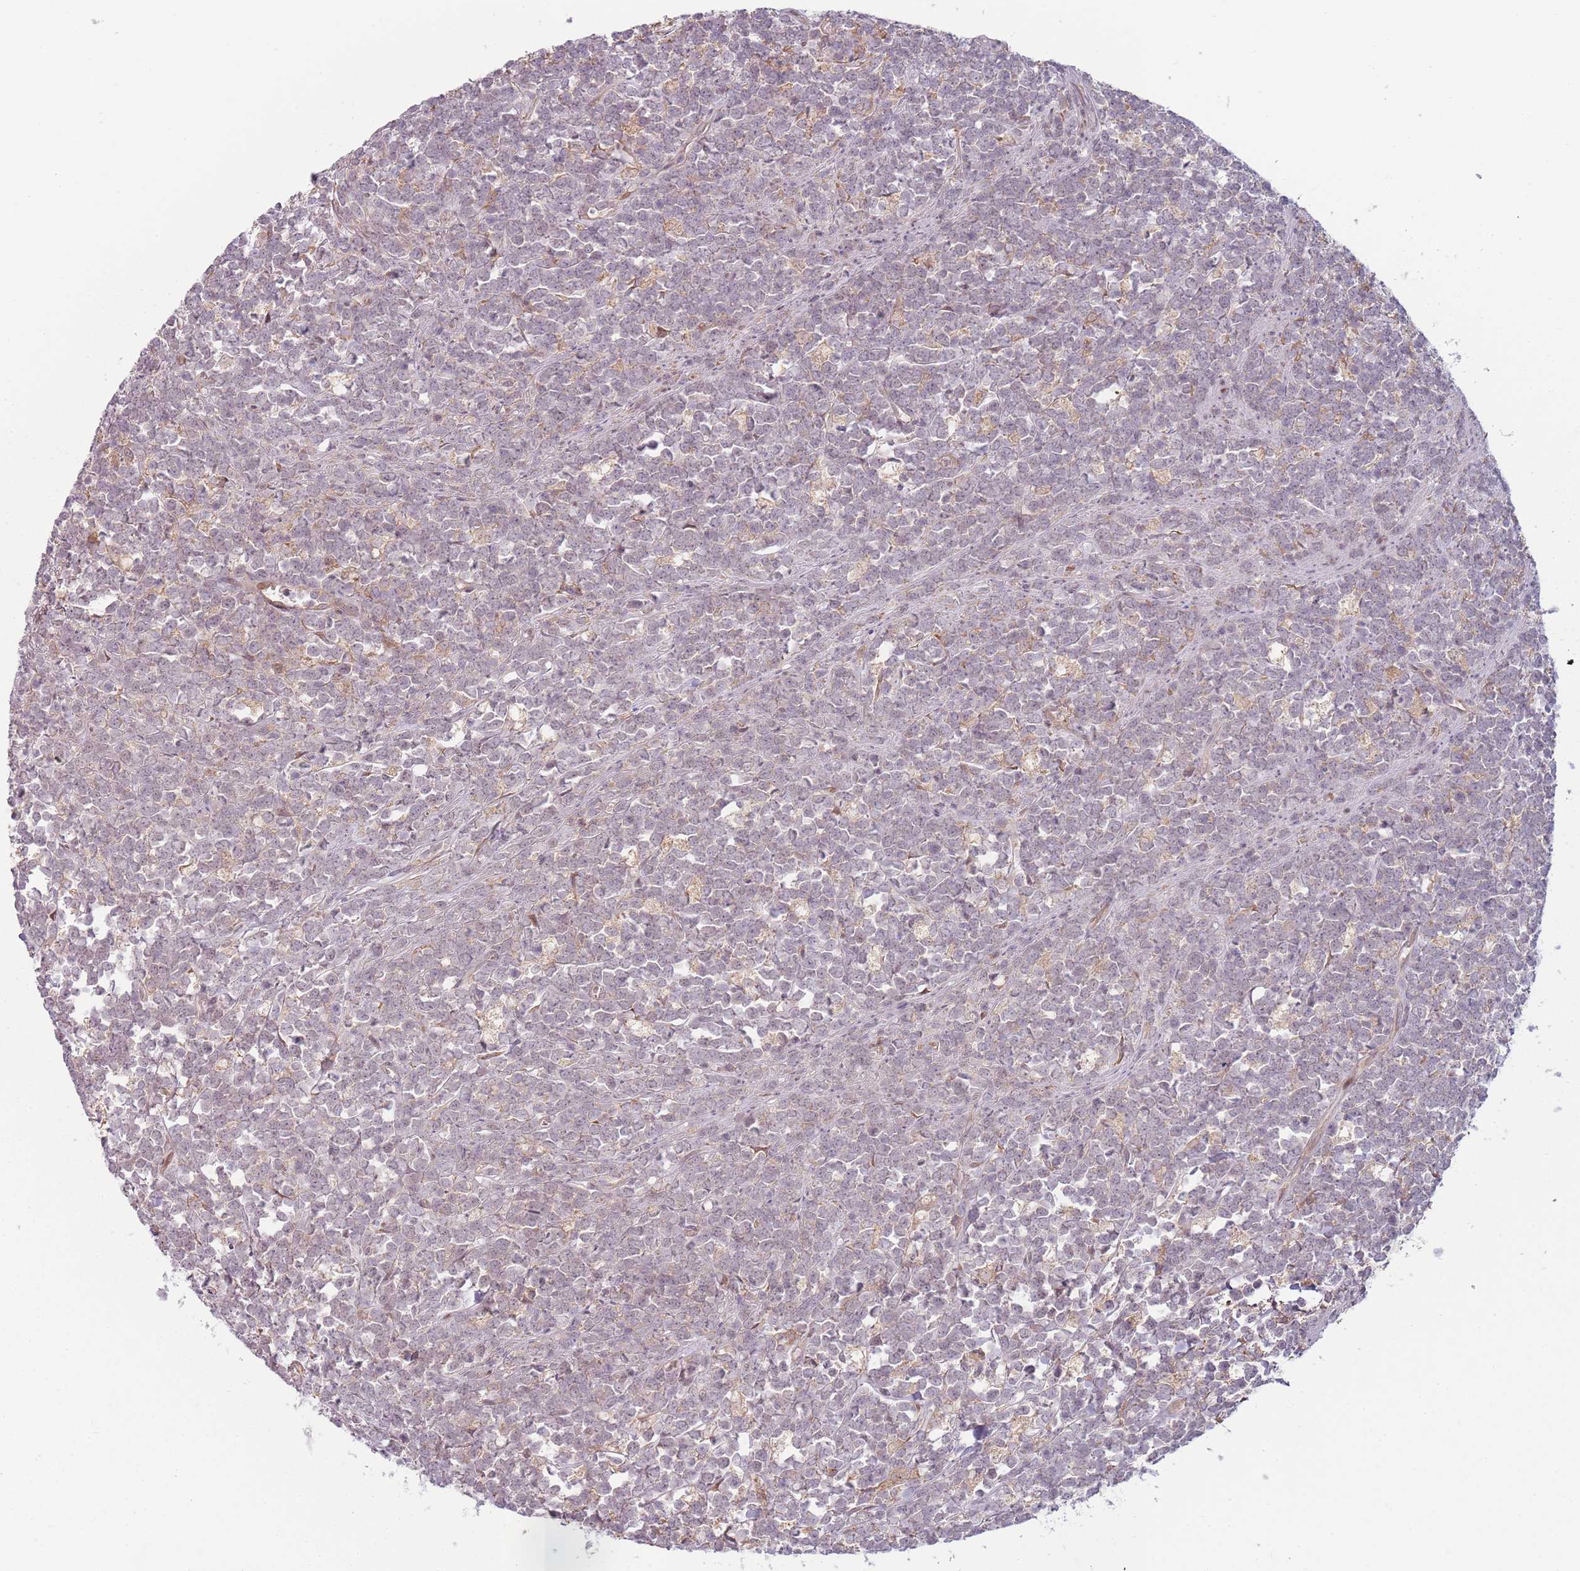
{"staining": {"intensity": "negative", "quantity": "none", "location": "none"}, "tissue": "lymphoma", "cell_type": "Tumor cells", "image_type": "cancer", "snomed": [{"axis": "morphology", "description": "Malignant lymphoma, non-Hodgkin's type, High grade"}, {"axis": "topography", "description": "Small intestine"}, {"axis": "topography", "description": "Colon"}], "caption": "DAB (3,3'-diaminobenzidine) immunohistochemical staining of lymphoma displays no significant positivity in tumor cells.", "gene": "ADGRG1", "patient": {"sex": "male", "age": 8}}